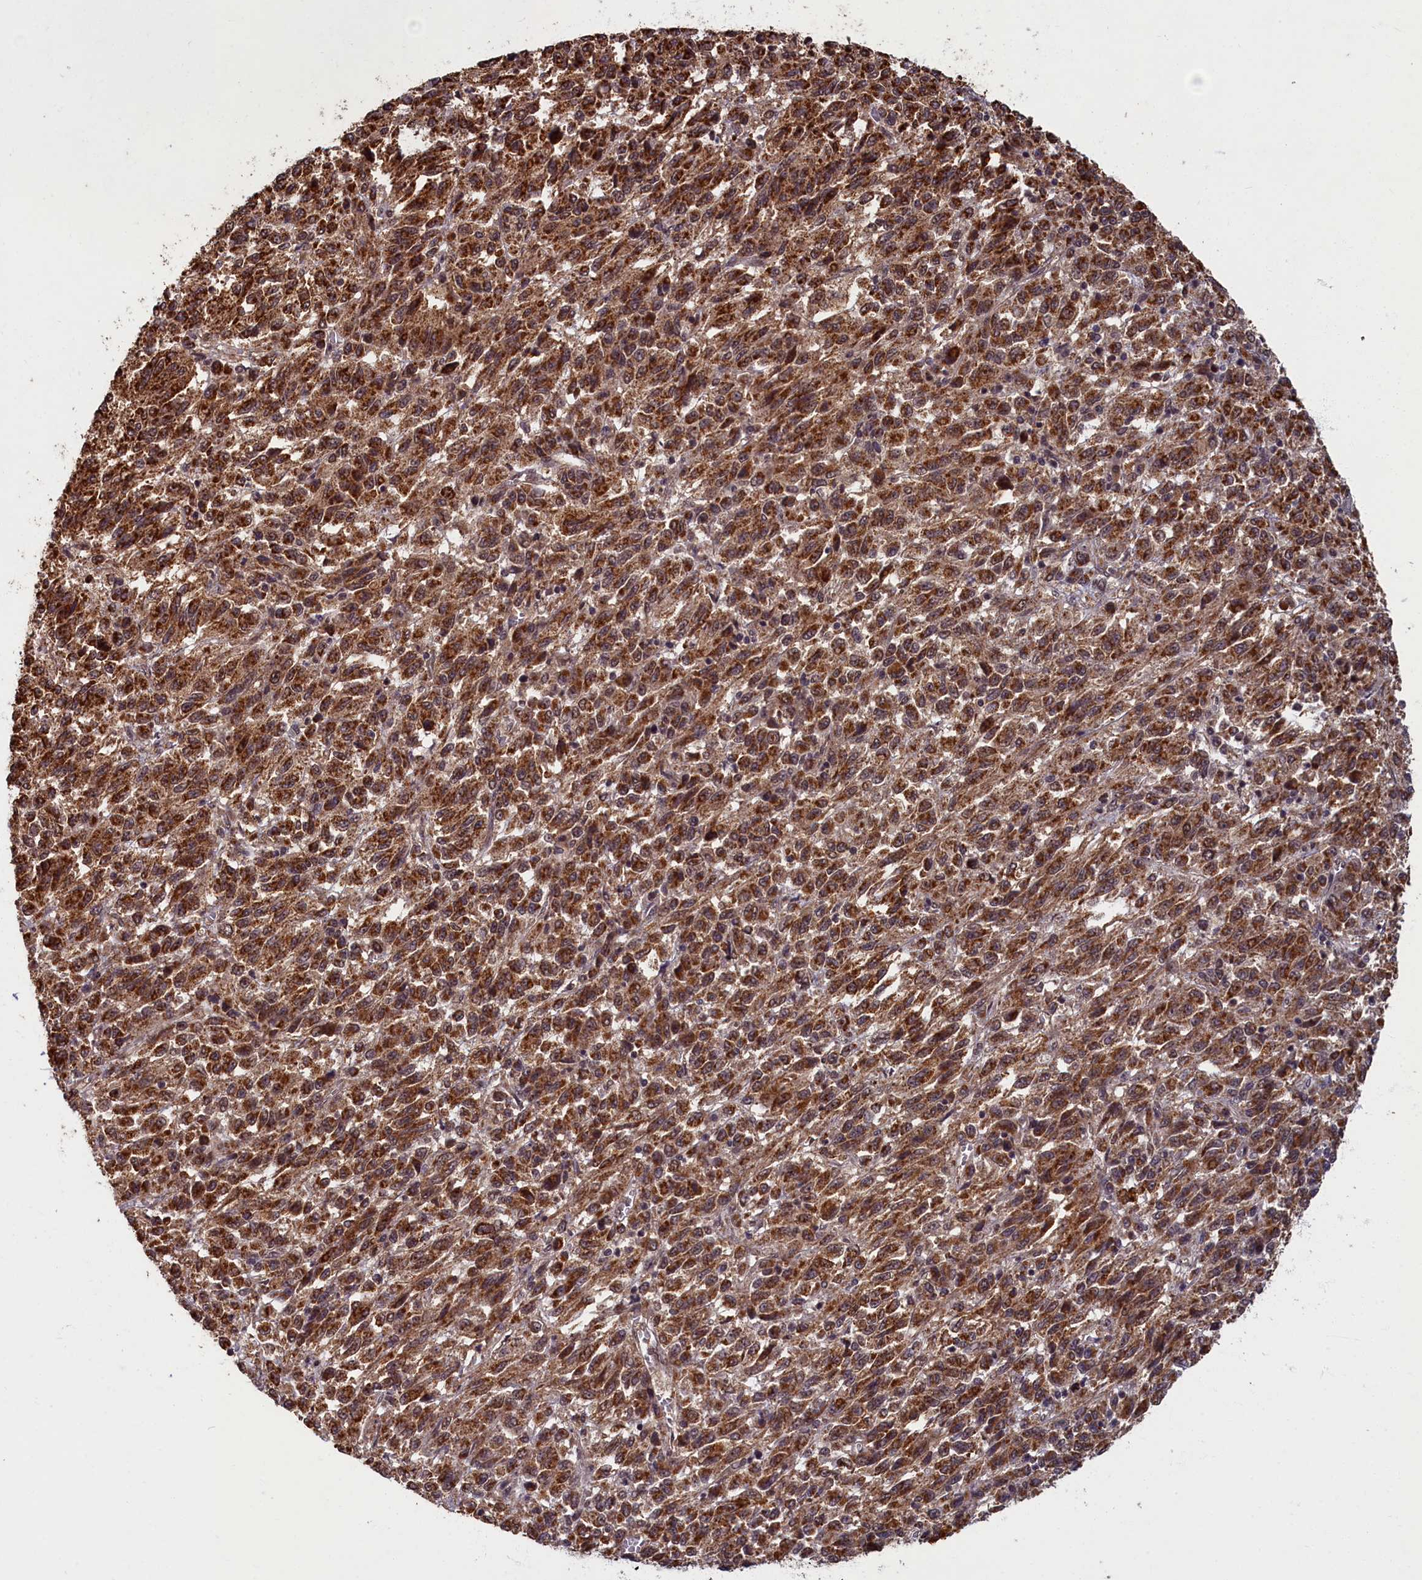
{"staining": {"intensity": "strong", "quantity": ">75%", "location": "cytoplasmic/membranous"}, "tissue": "melanoma", "cell_type": "Tumor cells", "image_type": "cancer", "snomed": [{"axis": "morphology", "description": "Malignant melanoma, Metastatic site"}, {"axis": "topography", "description": "Lung"}], "caption": "The photomicrograph exhibits staining of malignant melanoma (metastatic site), revealing strong cytoplasmic/membranous protein staining (brown color) within tumor cells.", "gene": "BRCA1", "patient": {"sex": "male", "age": 64}}